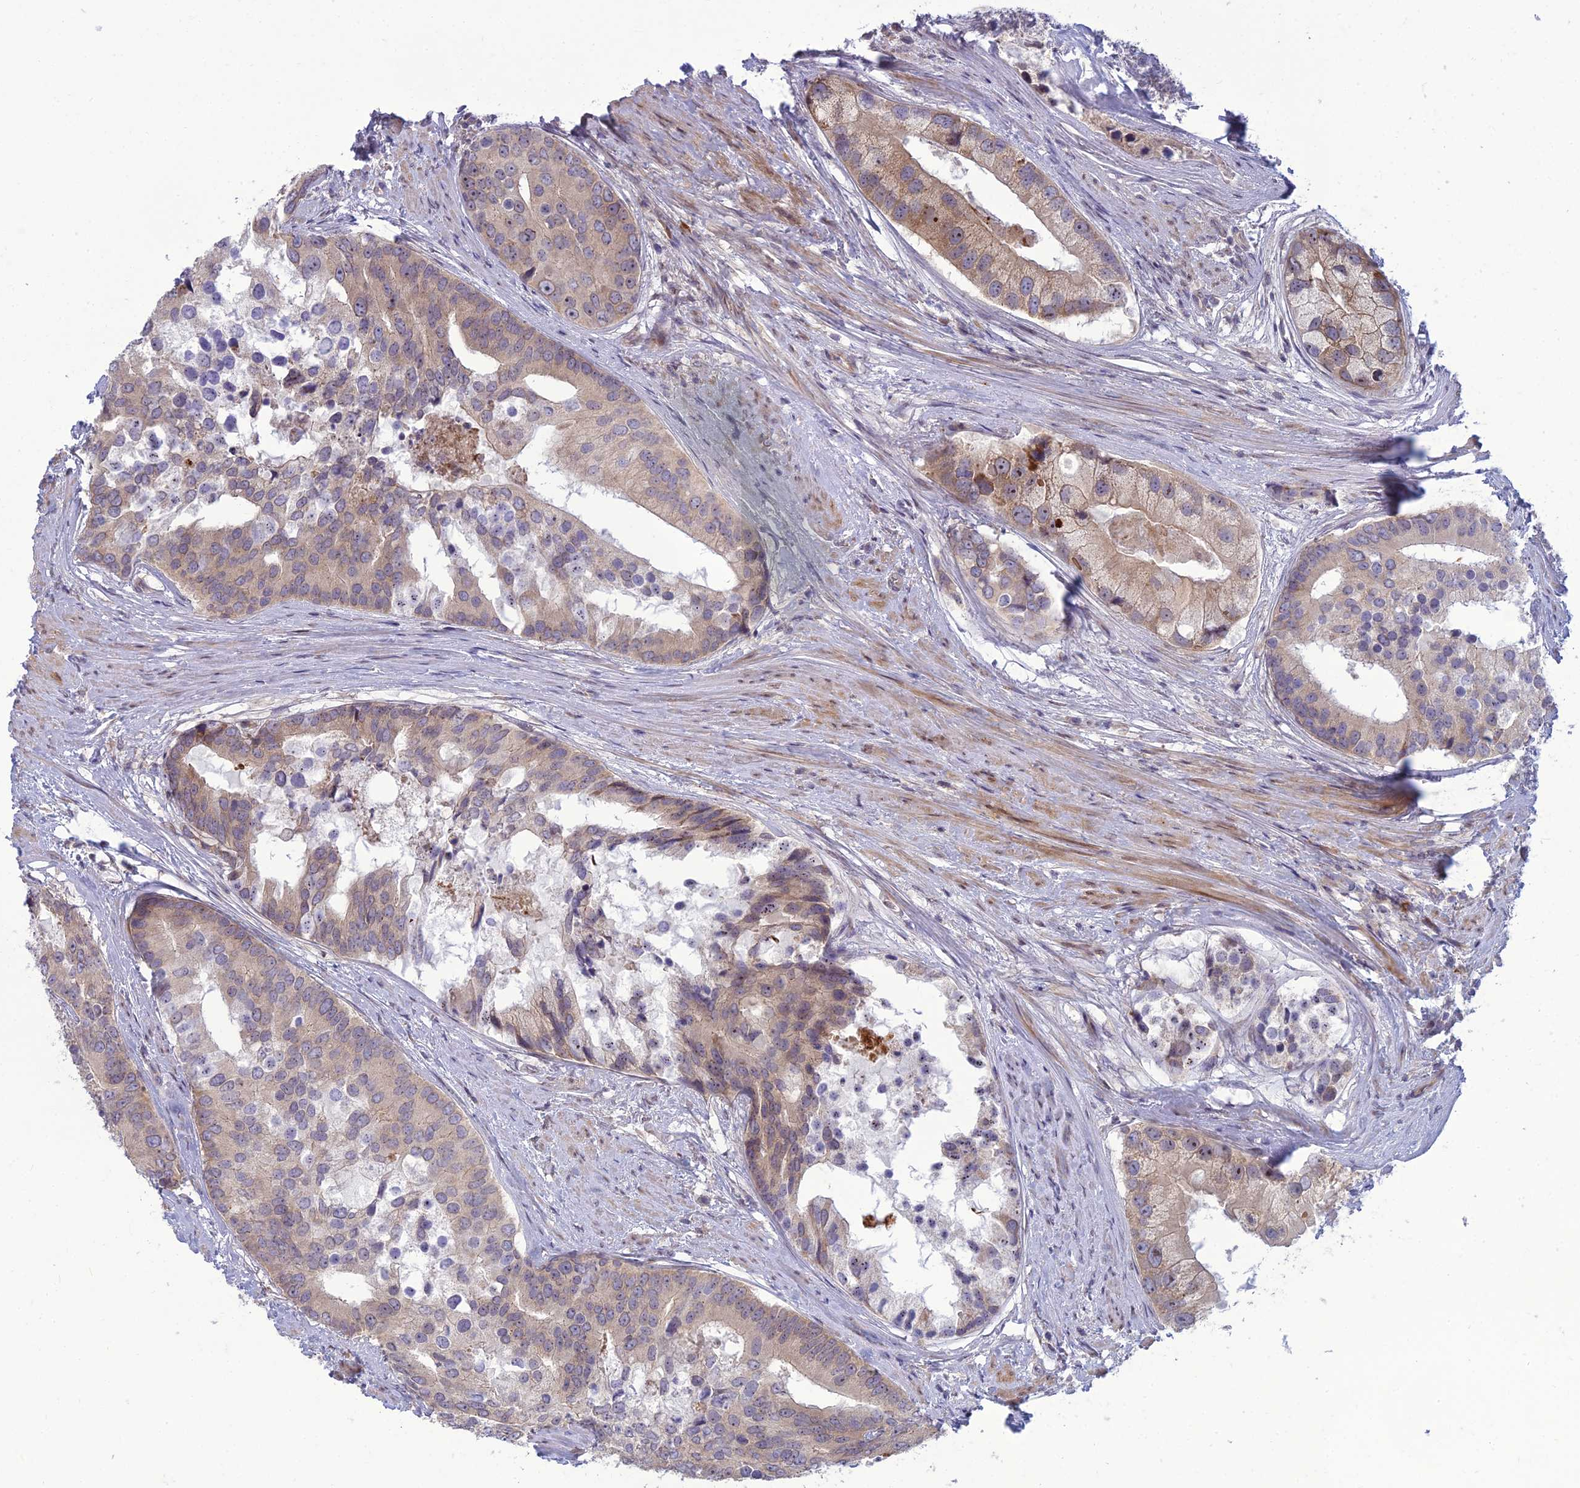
{"staining": {"intensity": "weak", "quantity": "25%-75%", "location": "cytoplasmic/membranous"}, "tissue": "prostate cancer", "cell_type": "Tumor cells", "image_type": "cancer", "snomed": [{"axis": "morphology", "description": "Adenocarcinoma, High grade"}, {"axis": "topography", "description": "Prostate"}], "caption": "The immunohistochemical stain labels weak cytoplasmic/membranous positivity in tumor cells of prostate cancer (high-grade adenocarcinoma) tissue. (DAB (3,3'-diaminobenzidine) IHC, brown staining for protein, blue staining for nuclei).", "gene": "DTX2", "patient": {"sex": "male", "age": 62}}